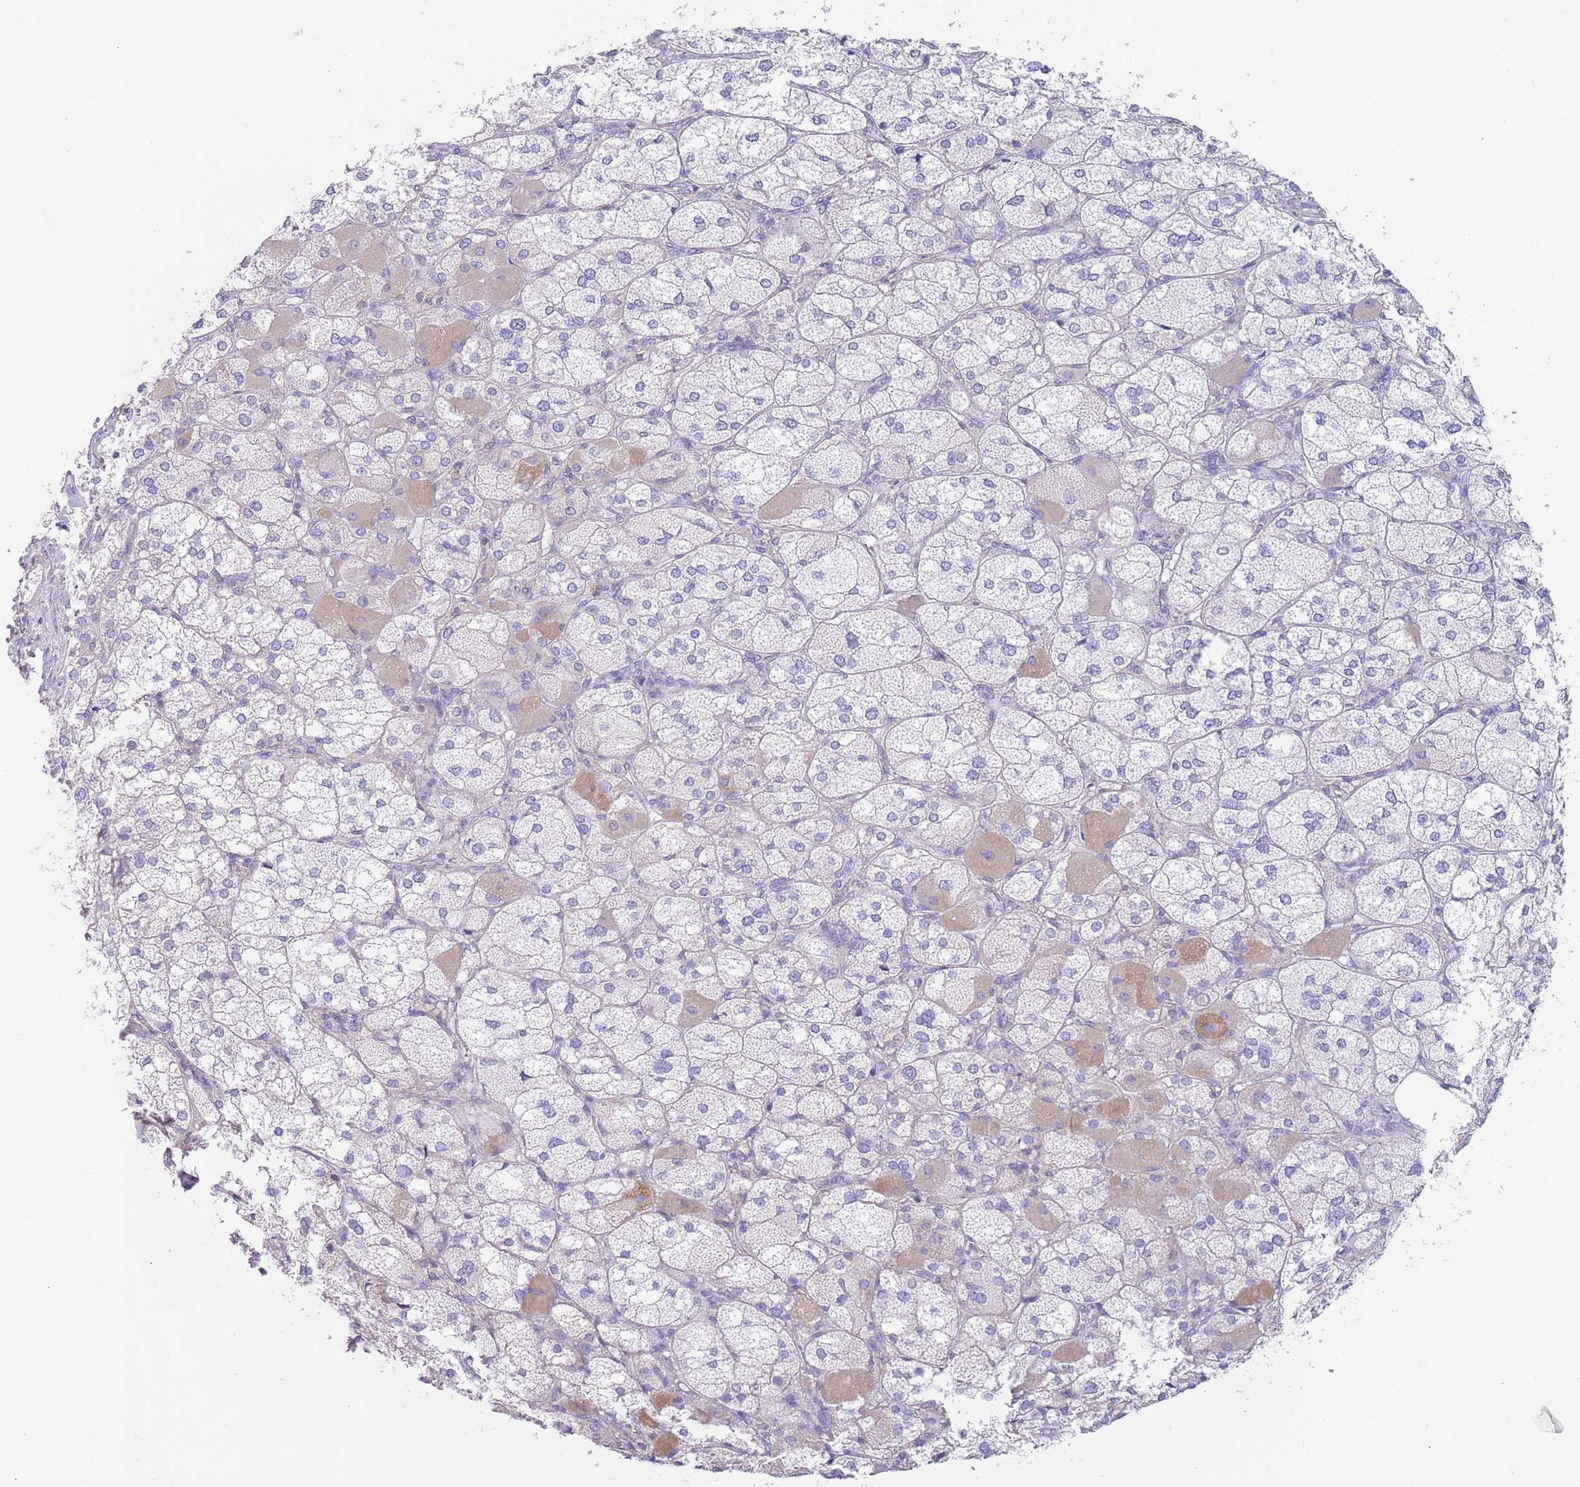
{"staining": {"intensity": "weak", "quantity": "<25%", "location": "cytoplasmic/membranous"}, "tissue": "adrenal gland", "cell_type": "Glandular cells", "image_type": "normal", "snomed": [{"axis": "morphology", "description": "Normal tissue, NOS"}, {"axis": "topography", "description": "Adrenal gland"}], "caption": "This image is of benign adrenal gland stained with immunohistochemistry to label a protein in brown with the nuclei are counter-stained blue. There is no staining in glandular cells.", "gene": "CCDC149", "patient": {"sex": "female", "age": 61}}